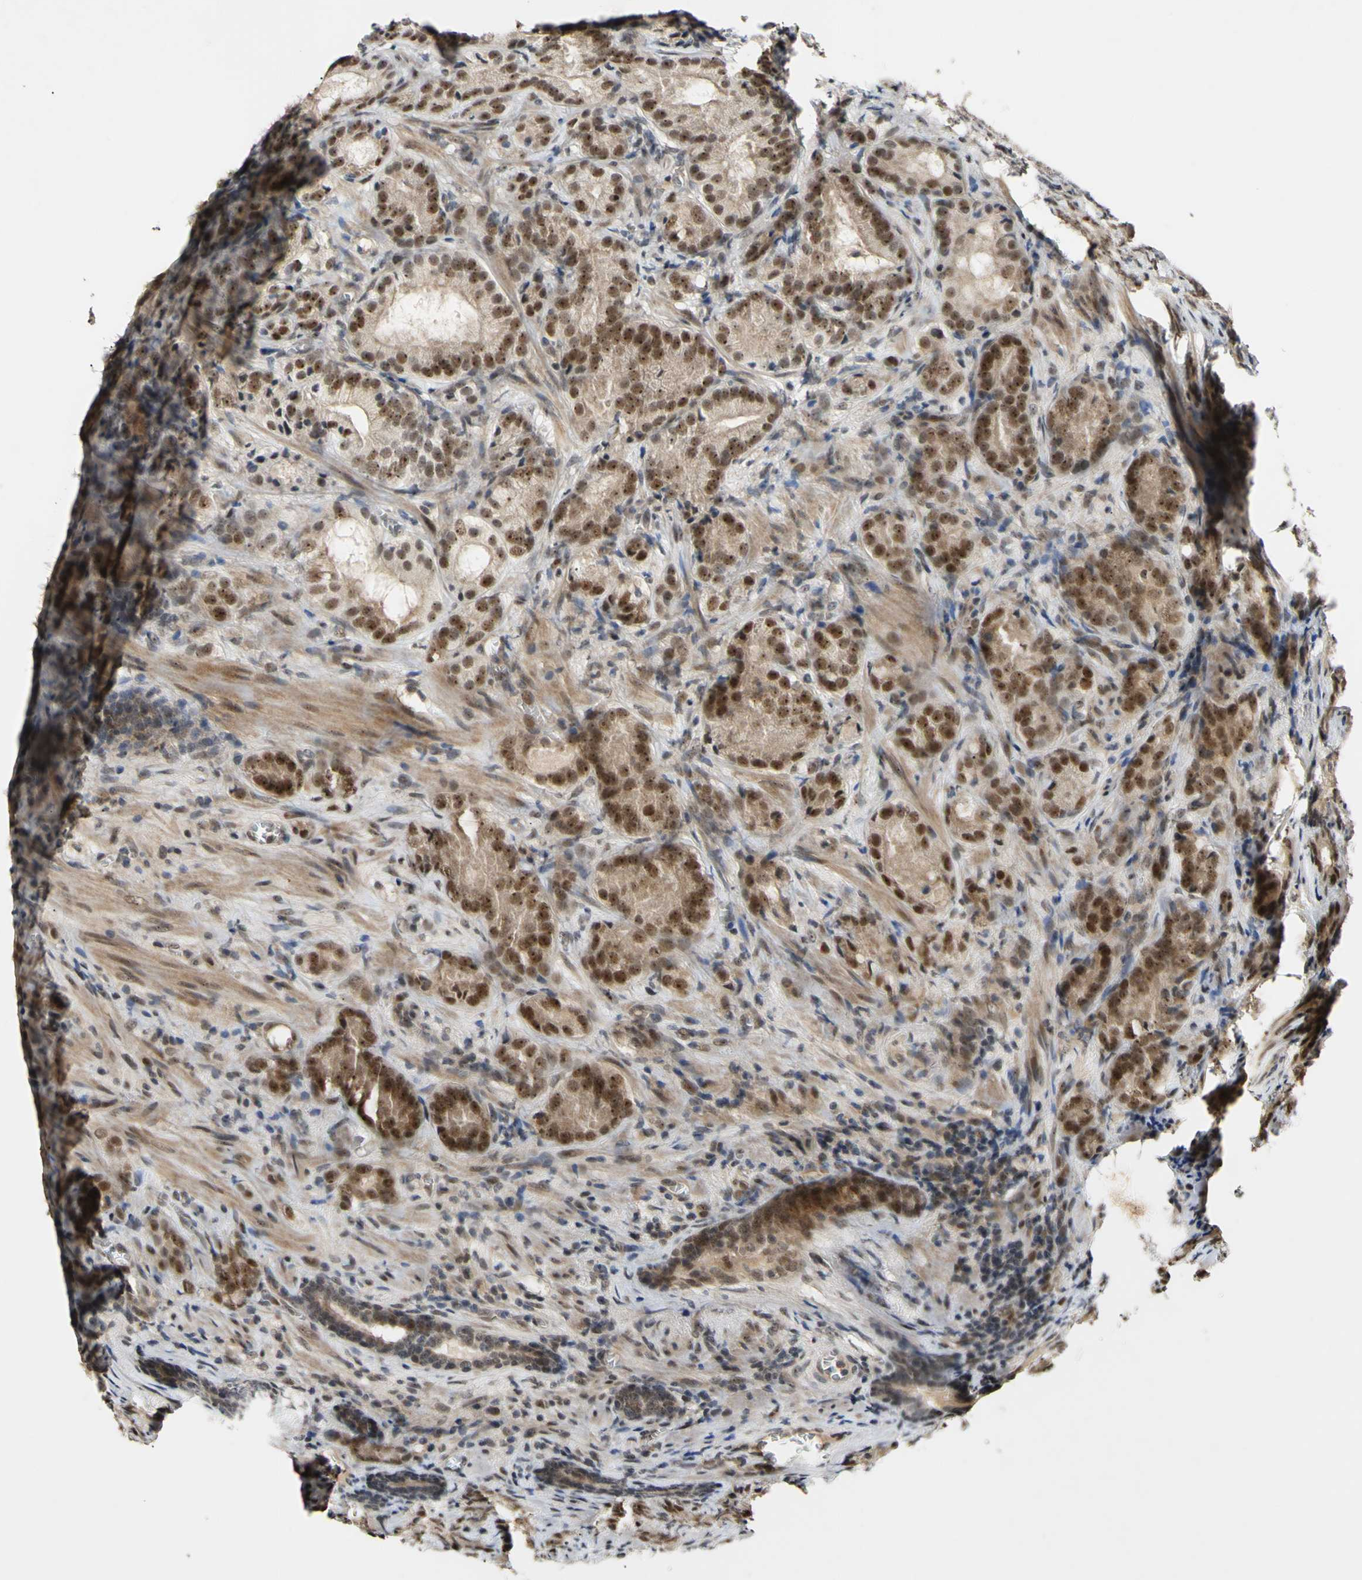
{"staining": {"intensity": "moderate", "quantity": ">75%", "location": "nuclear"}, "tissue": "prostate cancer", "cell_type": "Tumor cells", "image_type": "cancer", "snomed": [{"axis": "morphology", "description": "Adenocarcinoma, High grade"}, {"axis": "topography", "description": "Prostate"}], "caption": "Approximately >75% of tumor cells in human prostate cancer demonstrate moderate nuclear protein expression as visualized by brown immunohistochemical staining.", "gene": "POLR2F", "patient": {"sex": "male", "age": 64}}